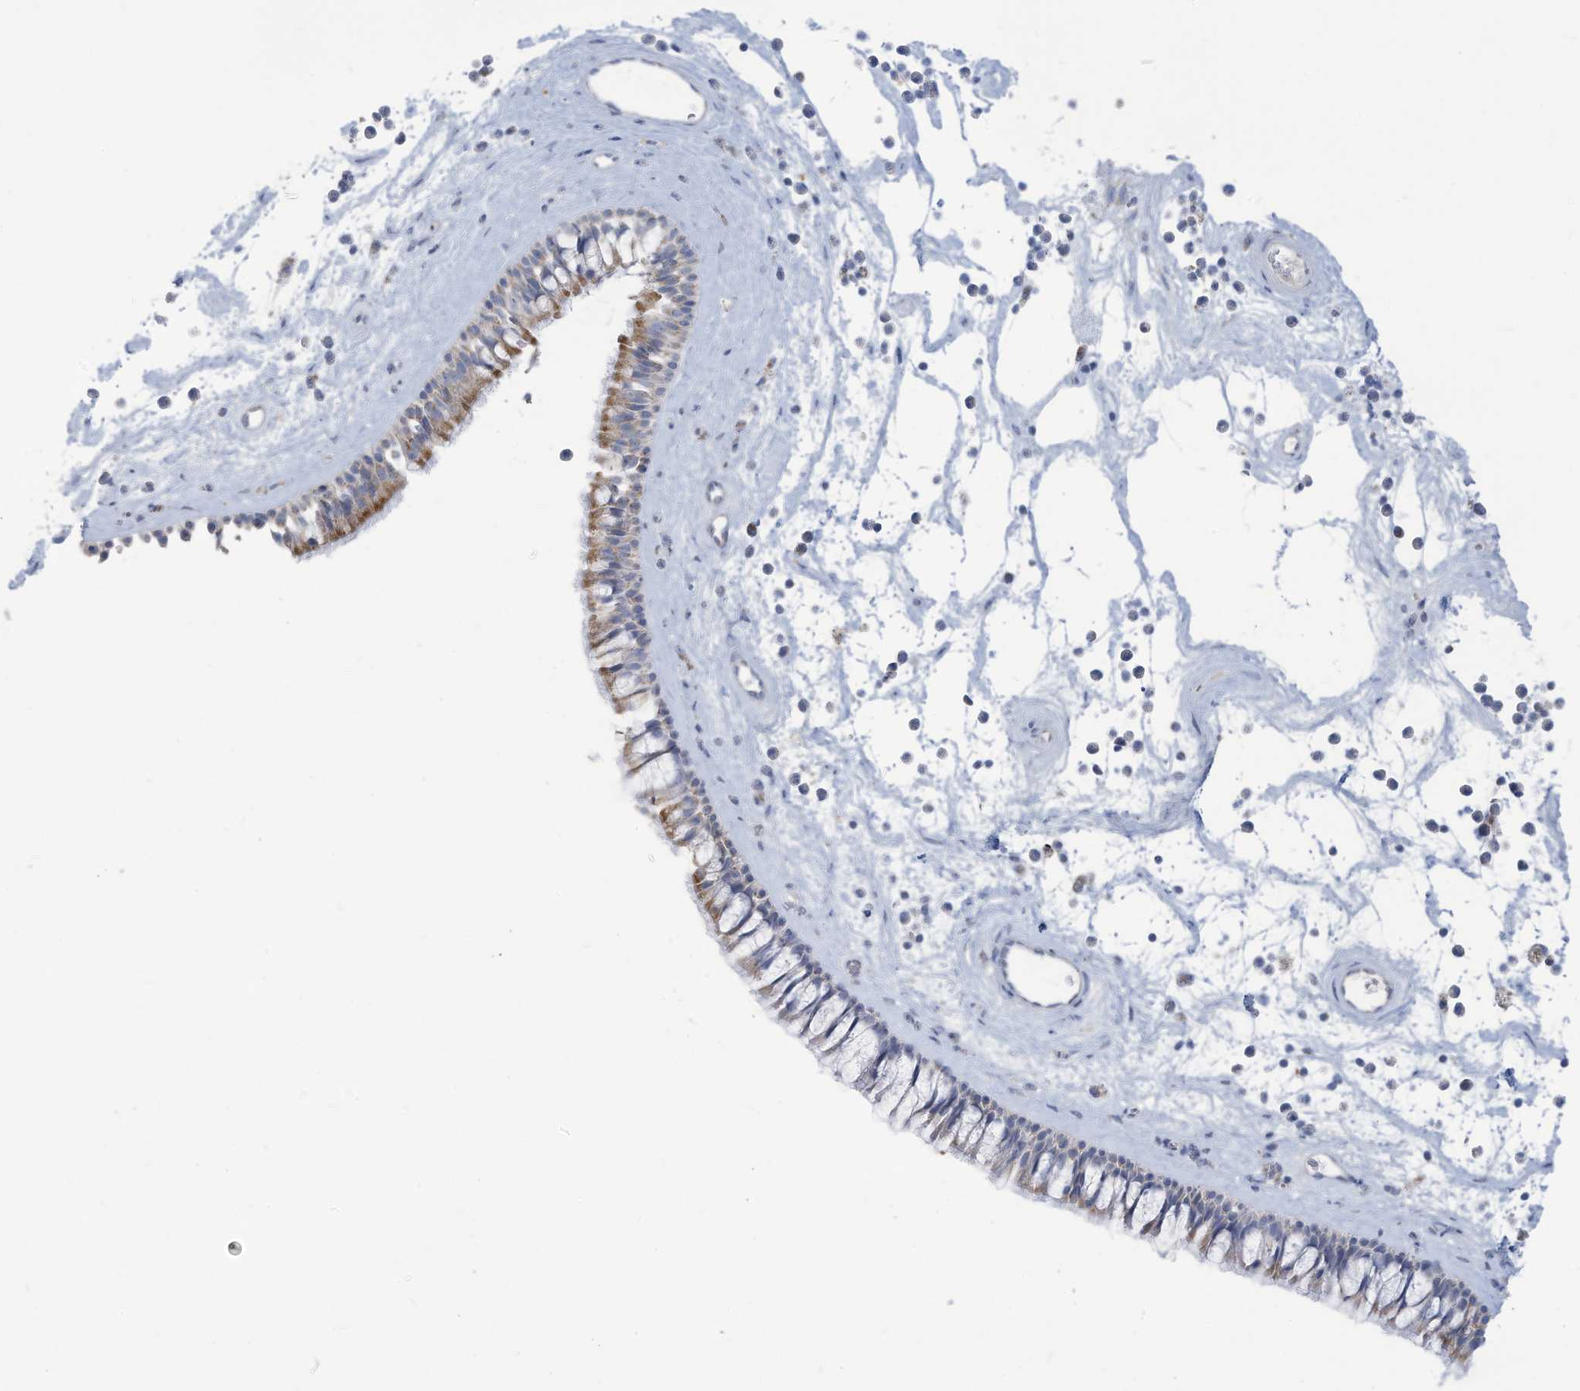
{"staining": {"intensity": "moderate", "quantity": "<25%", "location": "cytoplasmic/membranous"}, "tissue": "nasopharynx", "cell_type": "Respiratory epithelial cells", "image_type": "normal", "snomed": [{"axis": "morphology", "description": "Normal tissue, NOS"}, {"axis": "topography", "description": "Nasopharynx"}], "caption": "Immunohistochemical staining of normal human nasopharynx shows <25% levels of moderate cytoplasmic/membranous protein staining in about <25% of respiratory epithelial cells.", "gene": "NLN", "patient": {"sex": "male", "age": 64}}